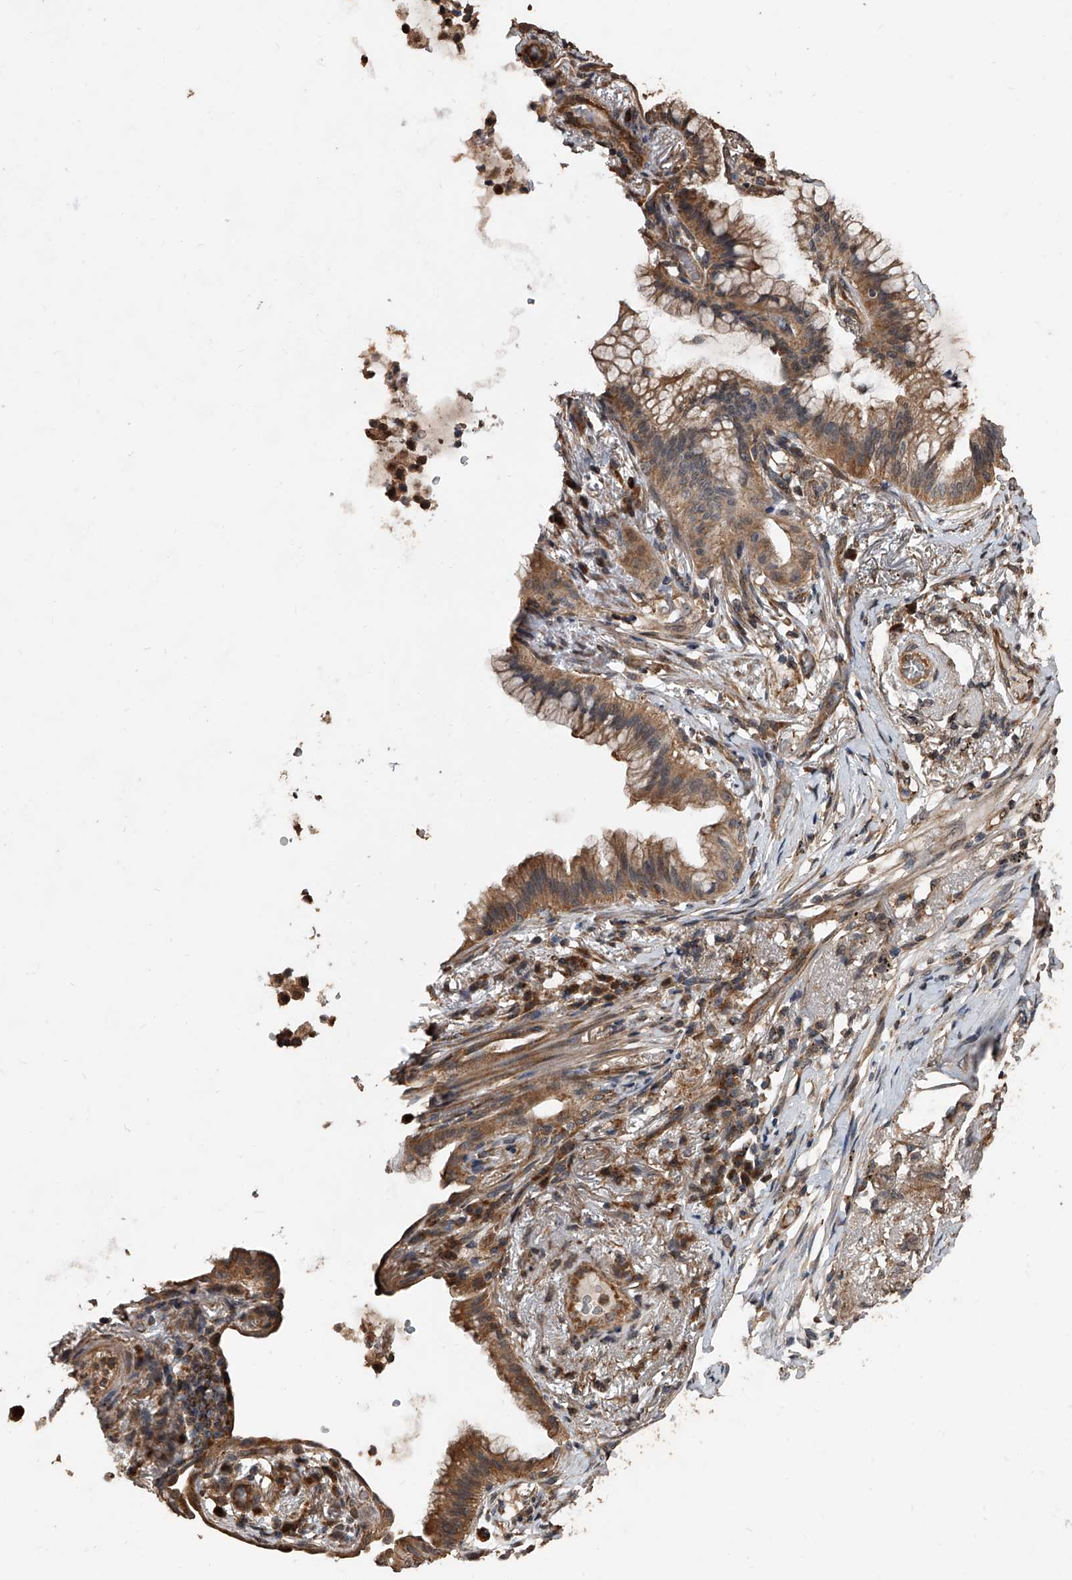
{"staining": {"intensity": "moderate", "quantity": ">75%", "location": "cytoplasmic/membranous"}, "tissue": "lung cancer", "cell_type": "Tumor cells", "image_type": "cancer", "snomed": [{"axis": "morphology", "description": "Adenocarcinoma, NOS"}, {"axis": "topography", "description": "Lung"}], "caption": "Immunohistochemistry (IHC) photomicrograph of neoplastic tissue: human lung cancer stained using immunohistochemistry demonstrates medium levels of moderate protein expression localized specifically in the cytoplasmic/membranous of tumor cells, appearing as a cytoplasmic/membranous brown color.", "gene": "LTV1", "patient": {"sex": "female", "age": 70}}